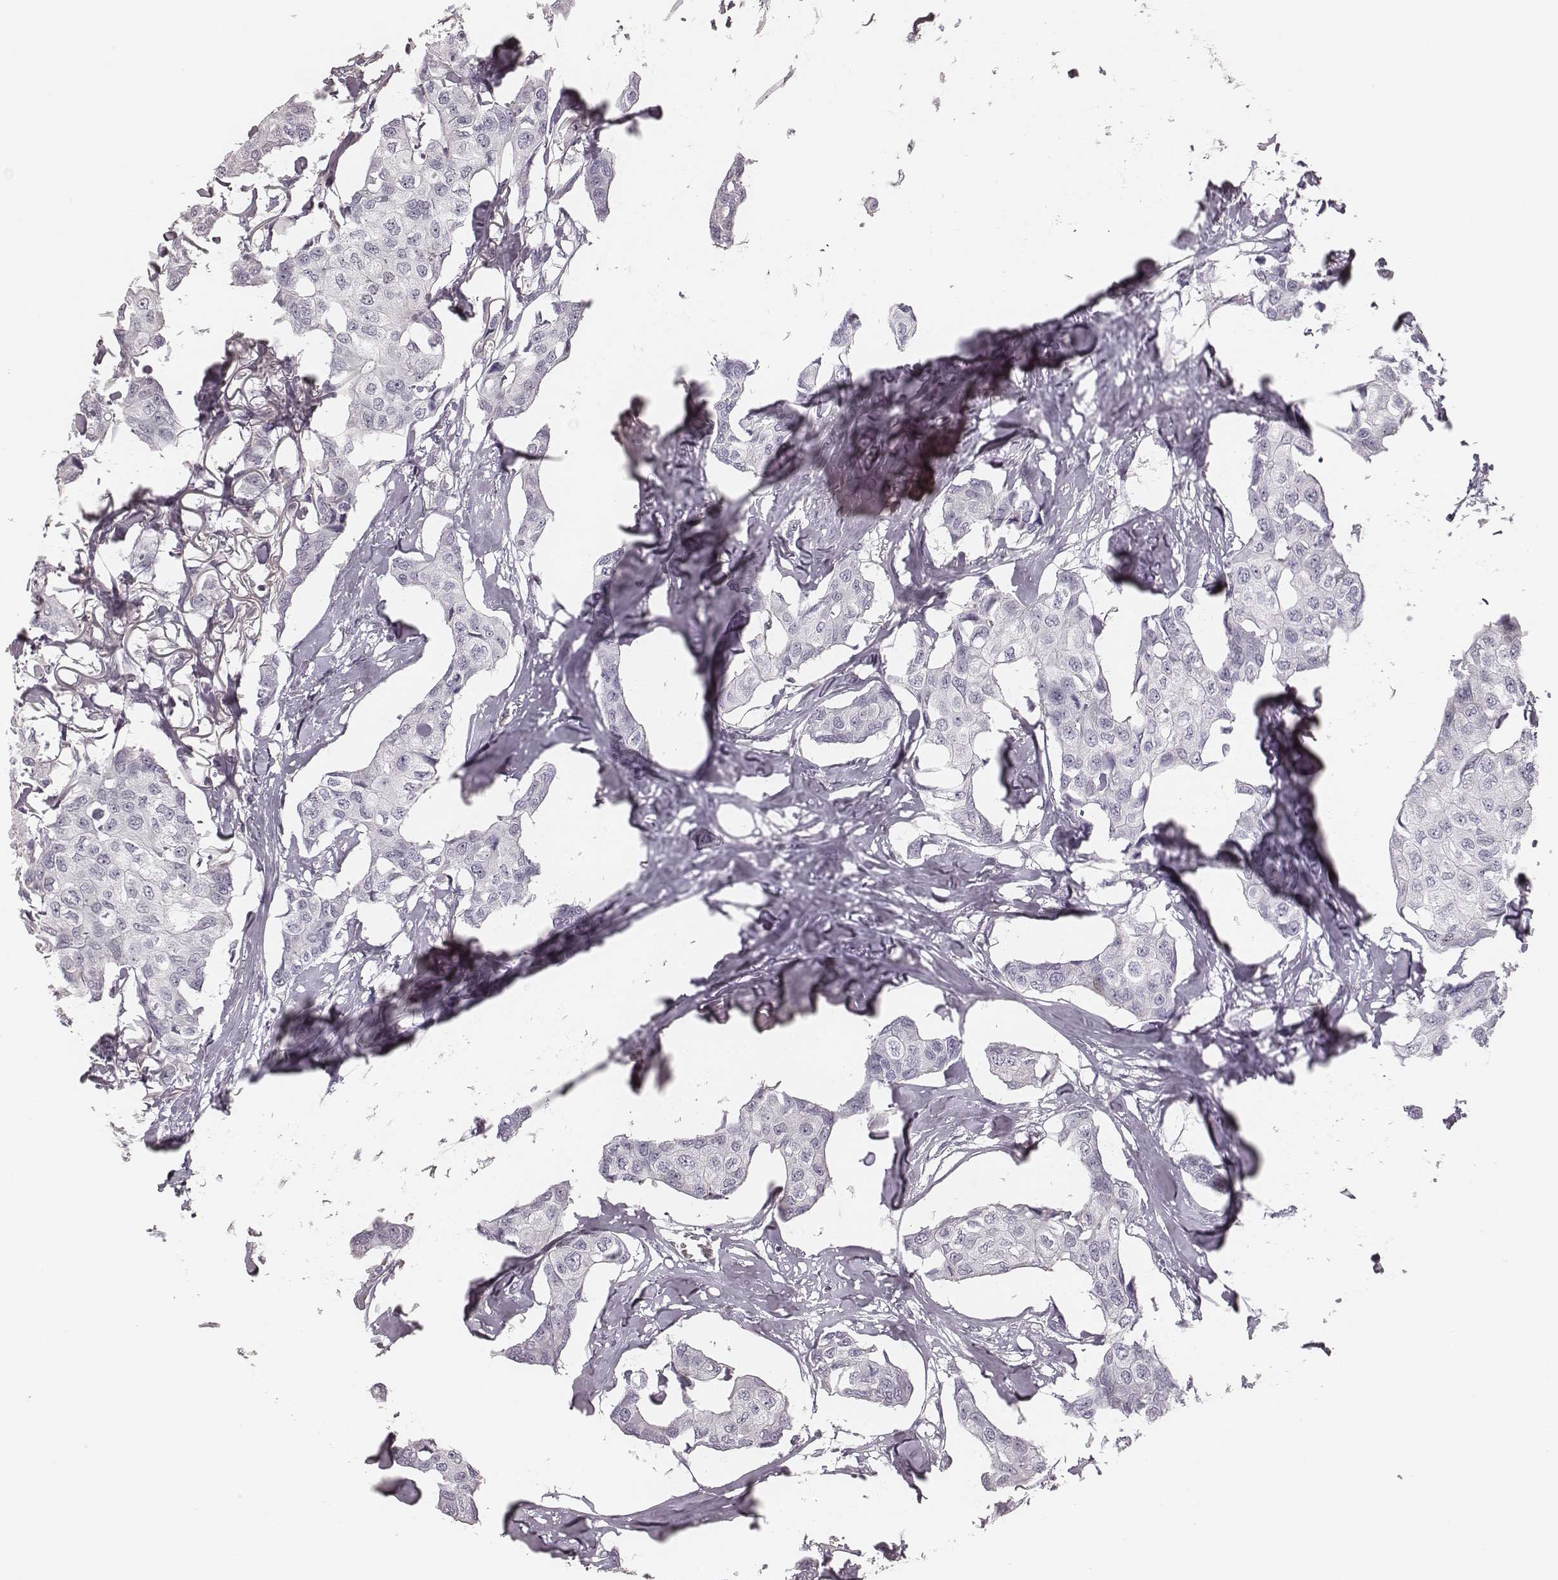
{"staining": {"intensity": "negative", "quantity": "none", "location": "none"}, "tissue": "breast cancer", "cell_type": "Tumor cells", "image_type": "cancer", "snomed": [{"axis": "morphology", "description": "Duct carcinoma"}, {"axis": "topography", "description": "Breast"}], "caption": "Protein analysis of breast cancer demonstrates no significant expression in tumor cells. (Stains: DAB (3,3'-diaminobenzidine) IHC with hematoxylin counter stain, Microscopy: brightfield microscopy at high magnification).", "gene": "MSX1", "patient": {"sex": "female", "age": 80}}